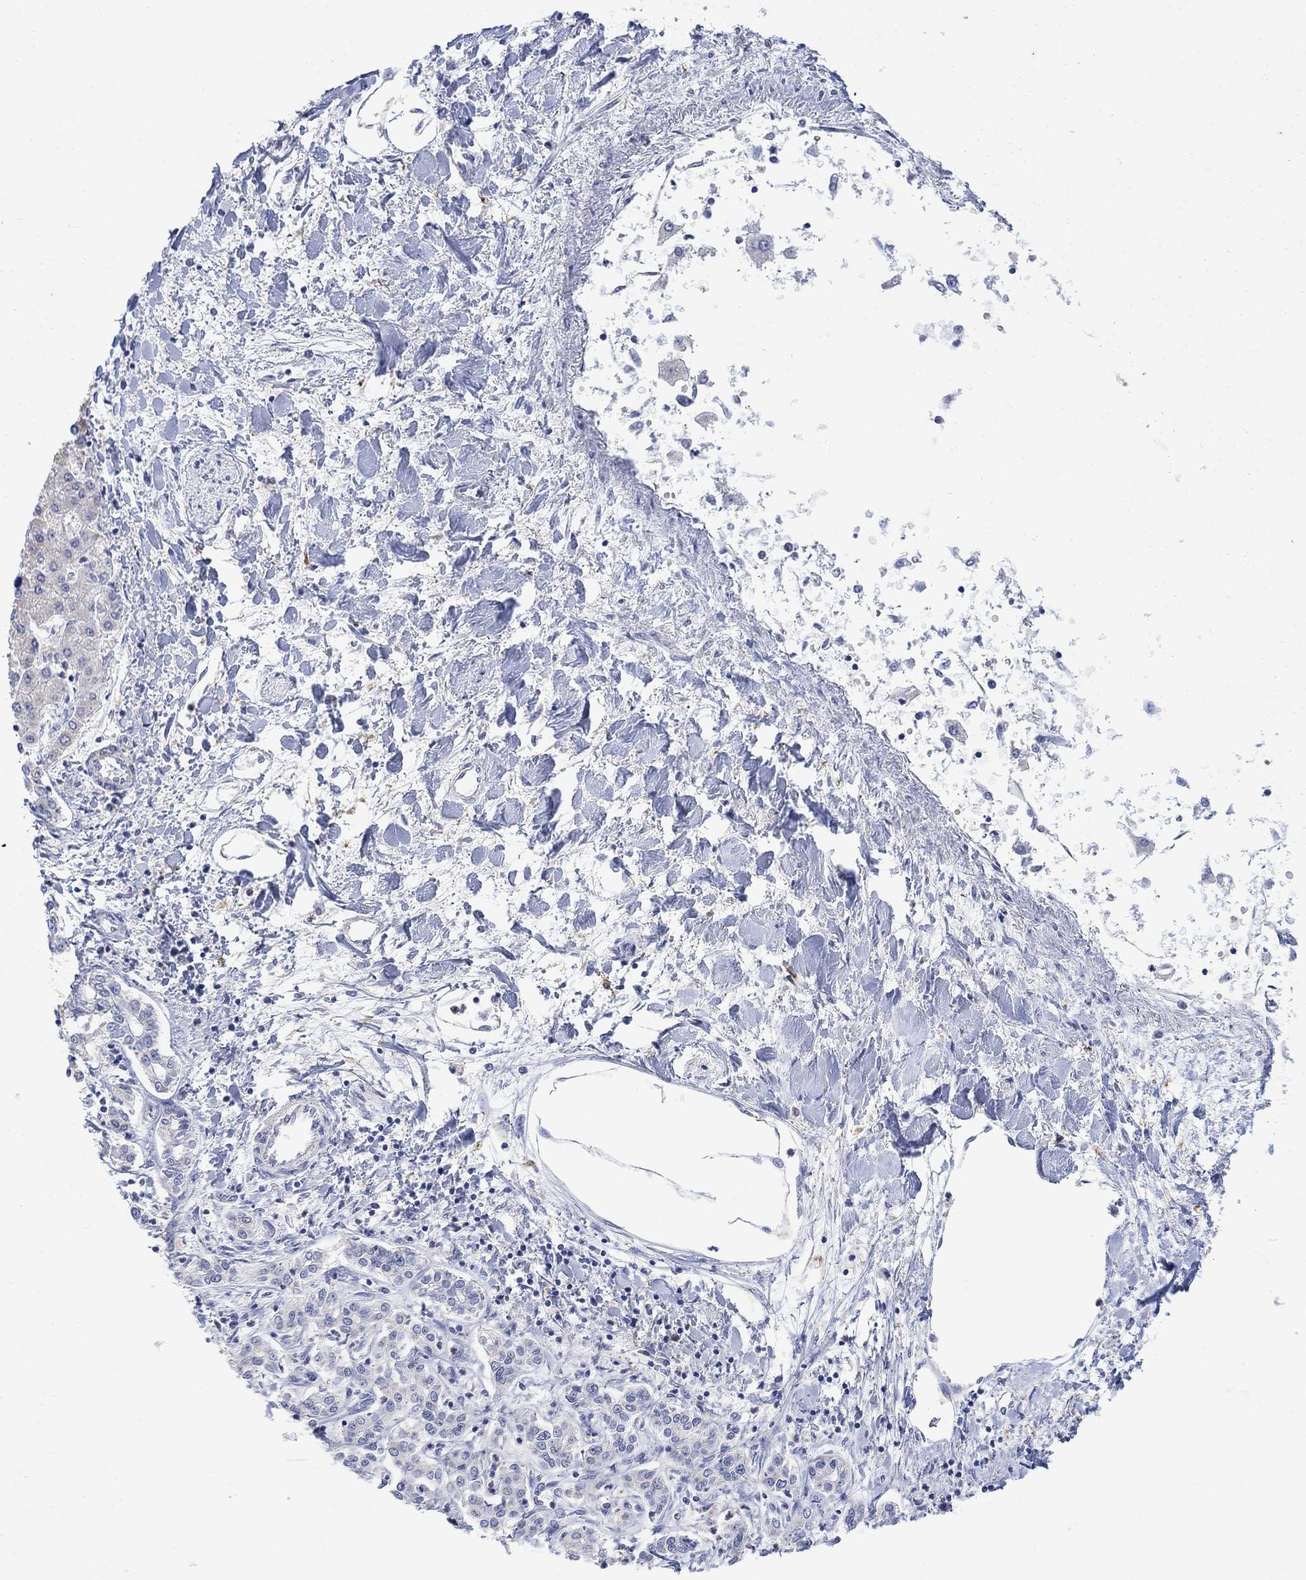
{"staining": {"intensity": "negative", "quantity": "none", "location": "none"}, "tissue": "liver cancer", "cell_type": "Tumor cells", "image_type": "cancer", "snomed": [{"axis": "morphology", "description": "Cholangiocarcinoma"}, {"axis": "topography", "description": "Liver"}], "caption": "This is an IHC histopathology image of liver cancer. There is no expression in tumor cells.", "gene": "FBP2", "patient": {"sex": "female", "age": 64}}